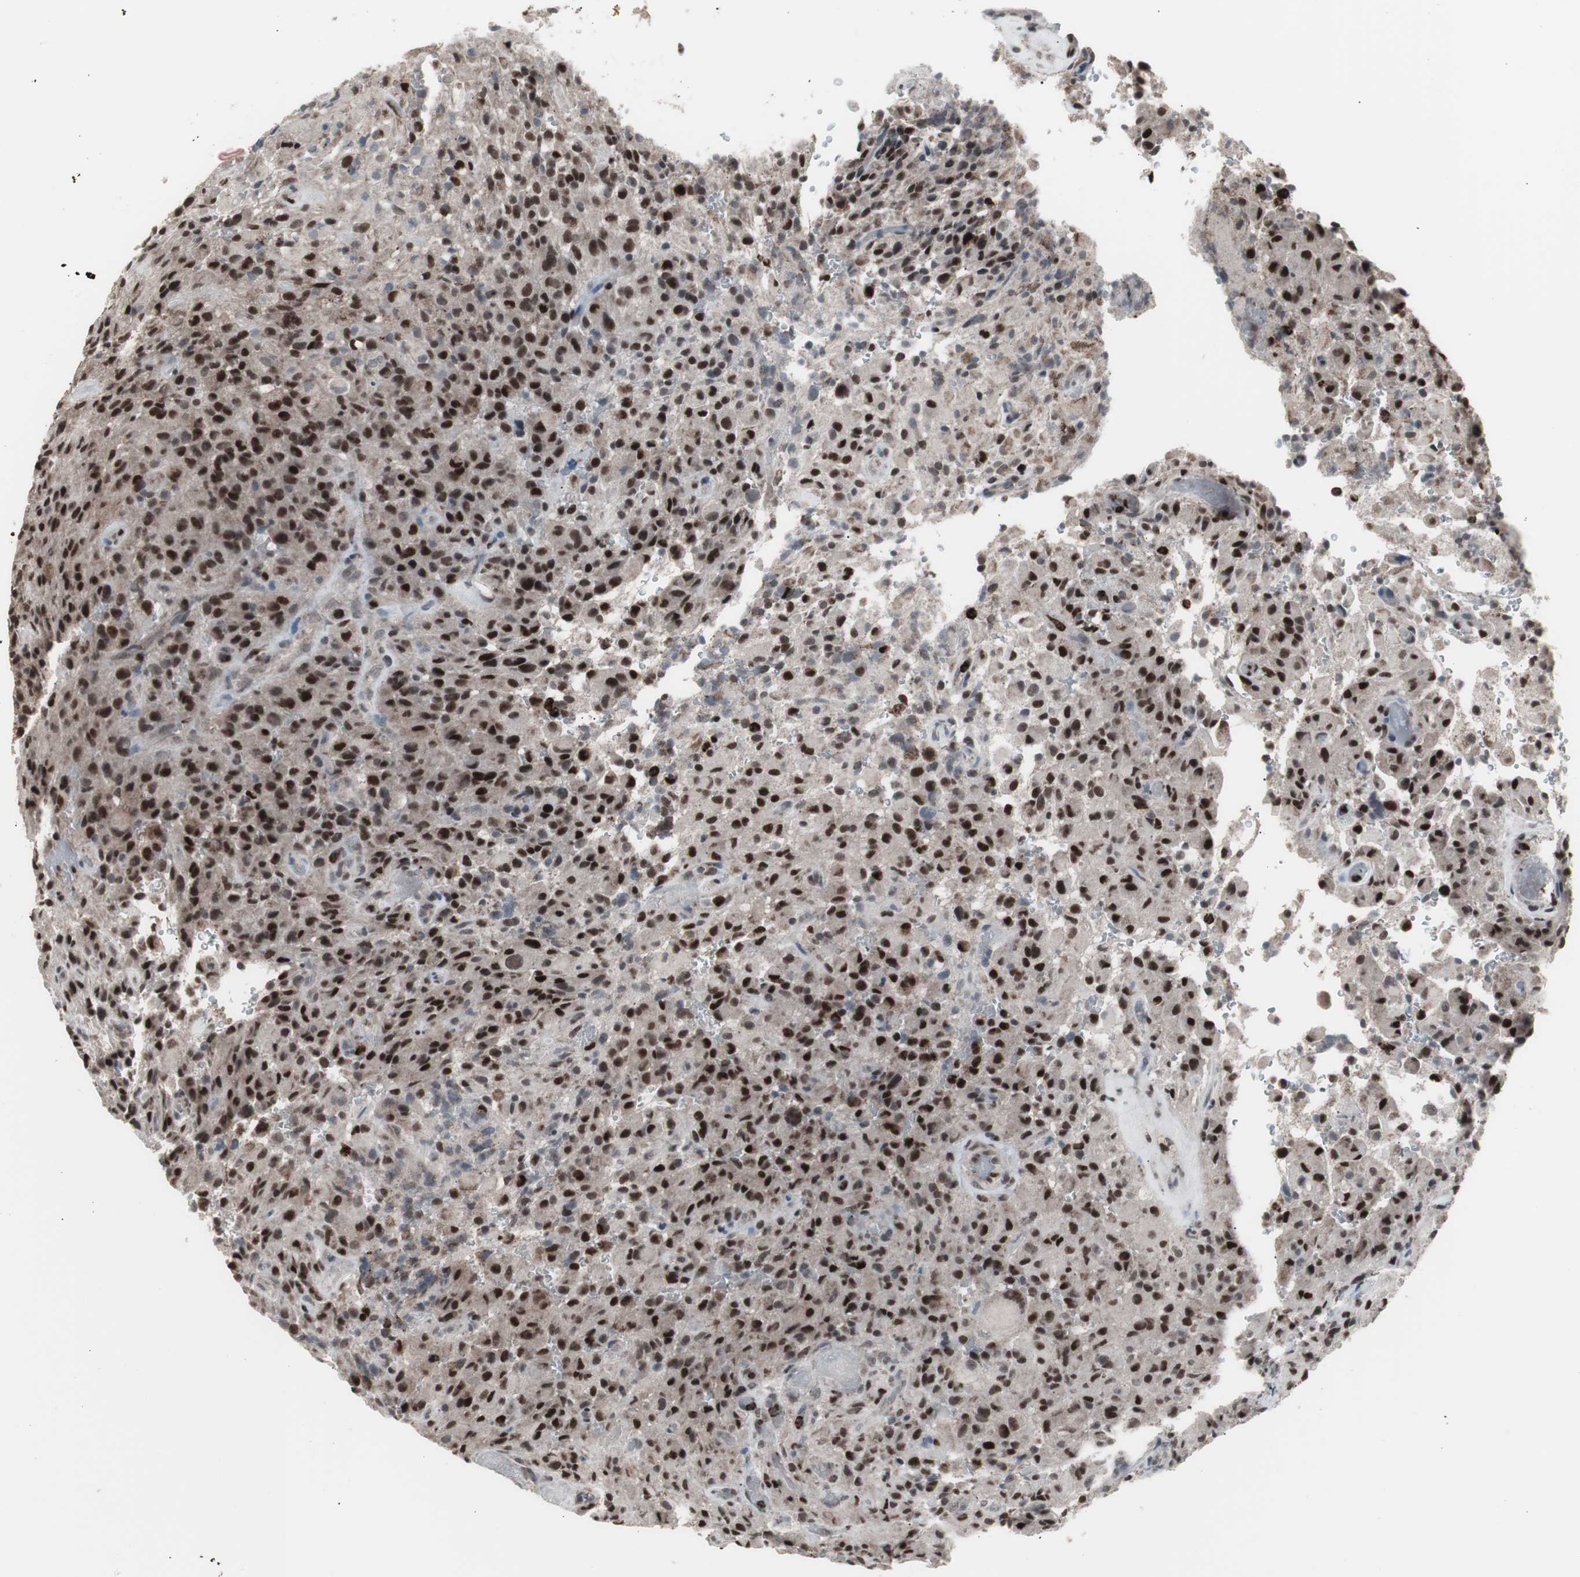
{"staining": {"intensity": "moderate", "quantity": "25%-75%", "location": "nuclear"}, "tissue": "glioma", "cell_type": "Tumor cells", "image_type": "cancer", "snomed": [{"axis": "morphology", "description": "Glioma, malignant, High grade"}, {"axis": "topography", "description": "Brain"}], "caption": "An IHC image of tumor tissue is shown. Protein staining in brown shows moderate nuclear positivity in malignant glioma (high-grade) within tumor cells.", "gene": "RXRA", "patient": {"sex": "male", "age": 71}}